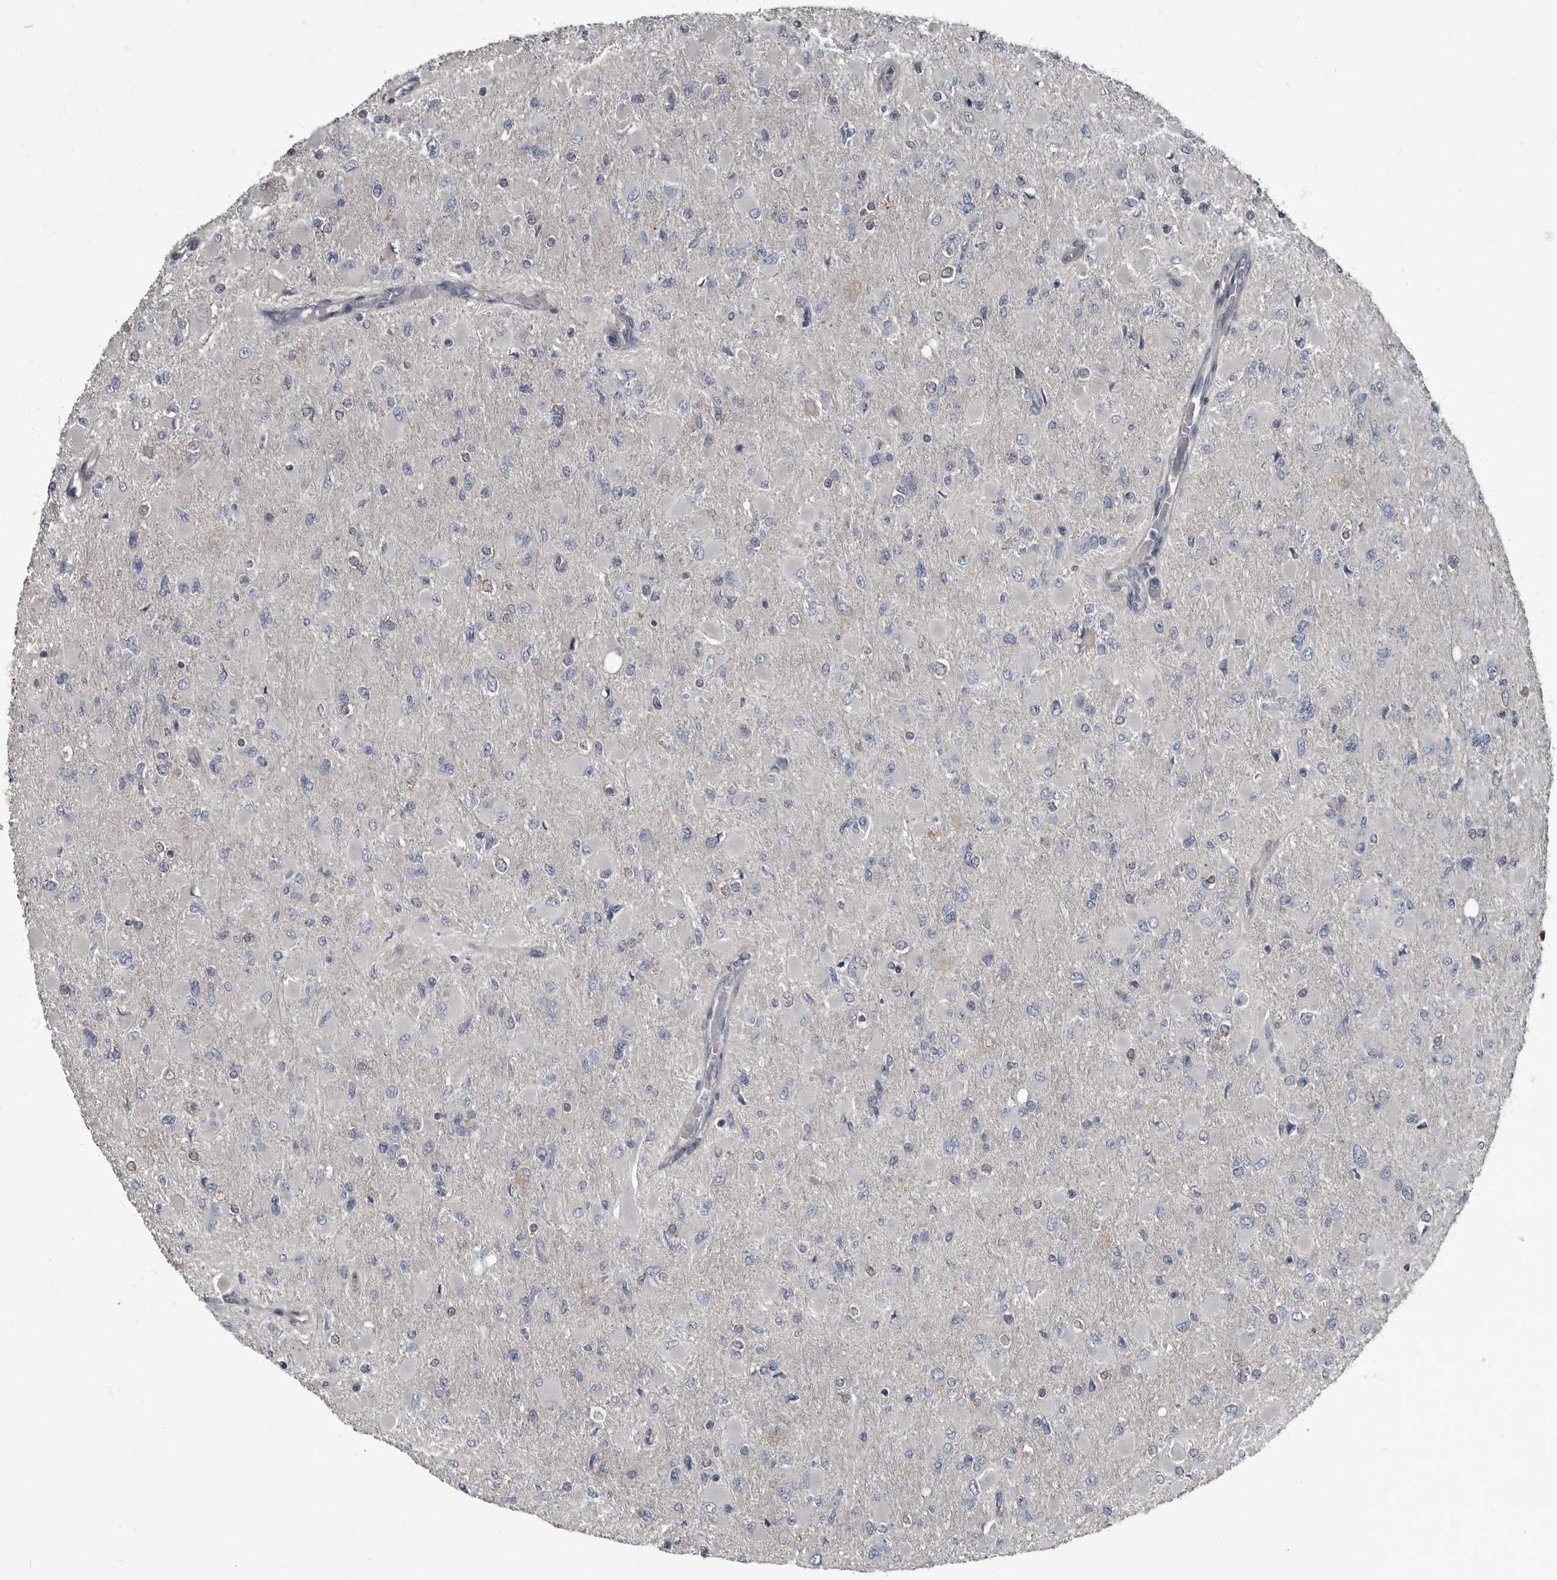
{"staining": {"intensity": "negative", "quantity": "none", "location": "none"}, "tissue": "glioma", "cell_type": "Tumor cells", "image_type": "cancer", "snomed": [{"axis": "morphology", "description": "Glioma, malignant, High grade"}, {"axis": "topography", "description": "Cerebral cortex"}], "caption": "A photomicrograph of glioma stained for a protein demonstrates no brown staining in tumor cells. Nuclei are stained in blue.", "gene": "TPD52L1", "patient": {"sex": "female", "age": 36}}